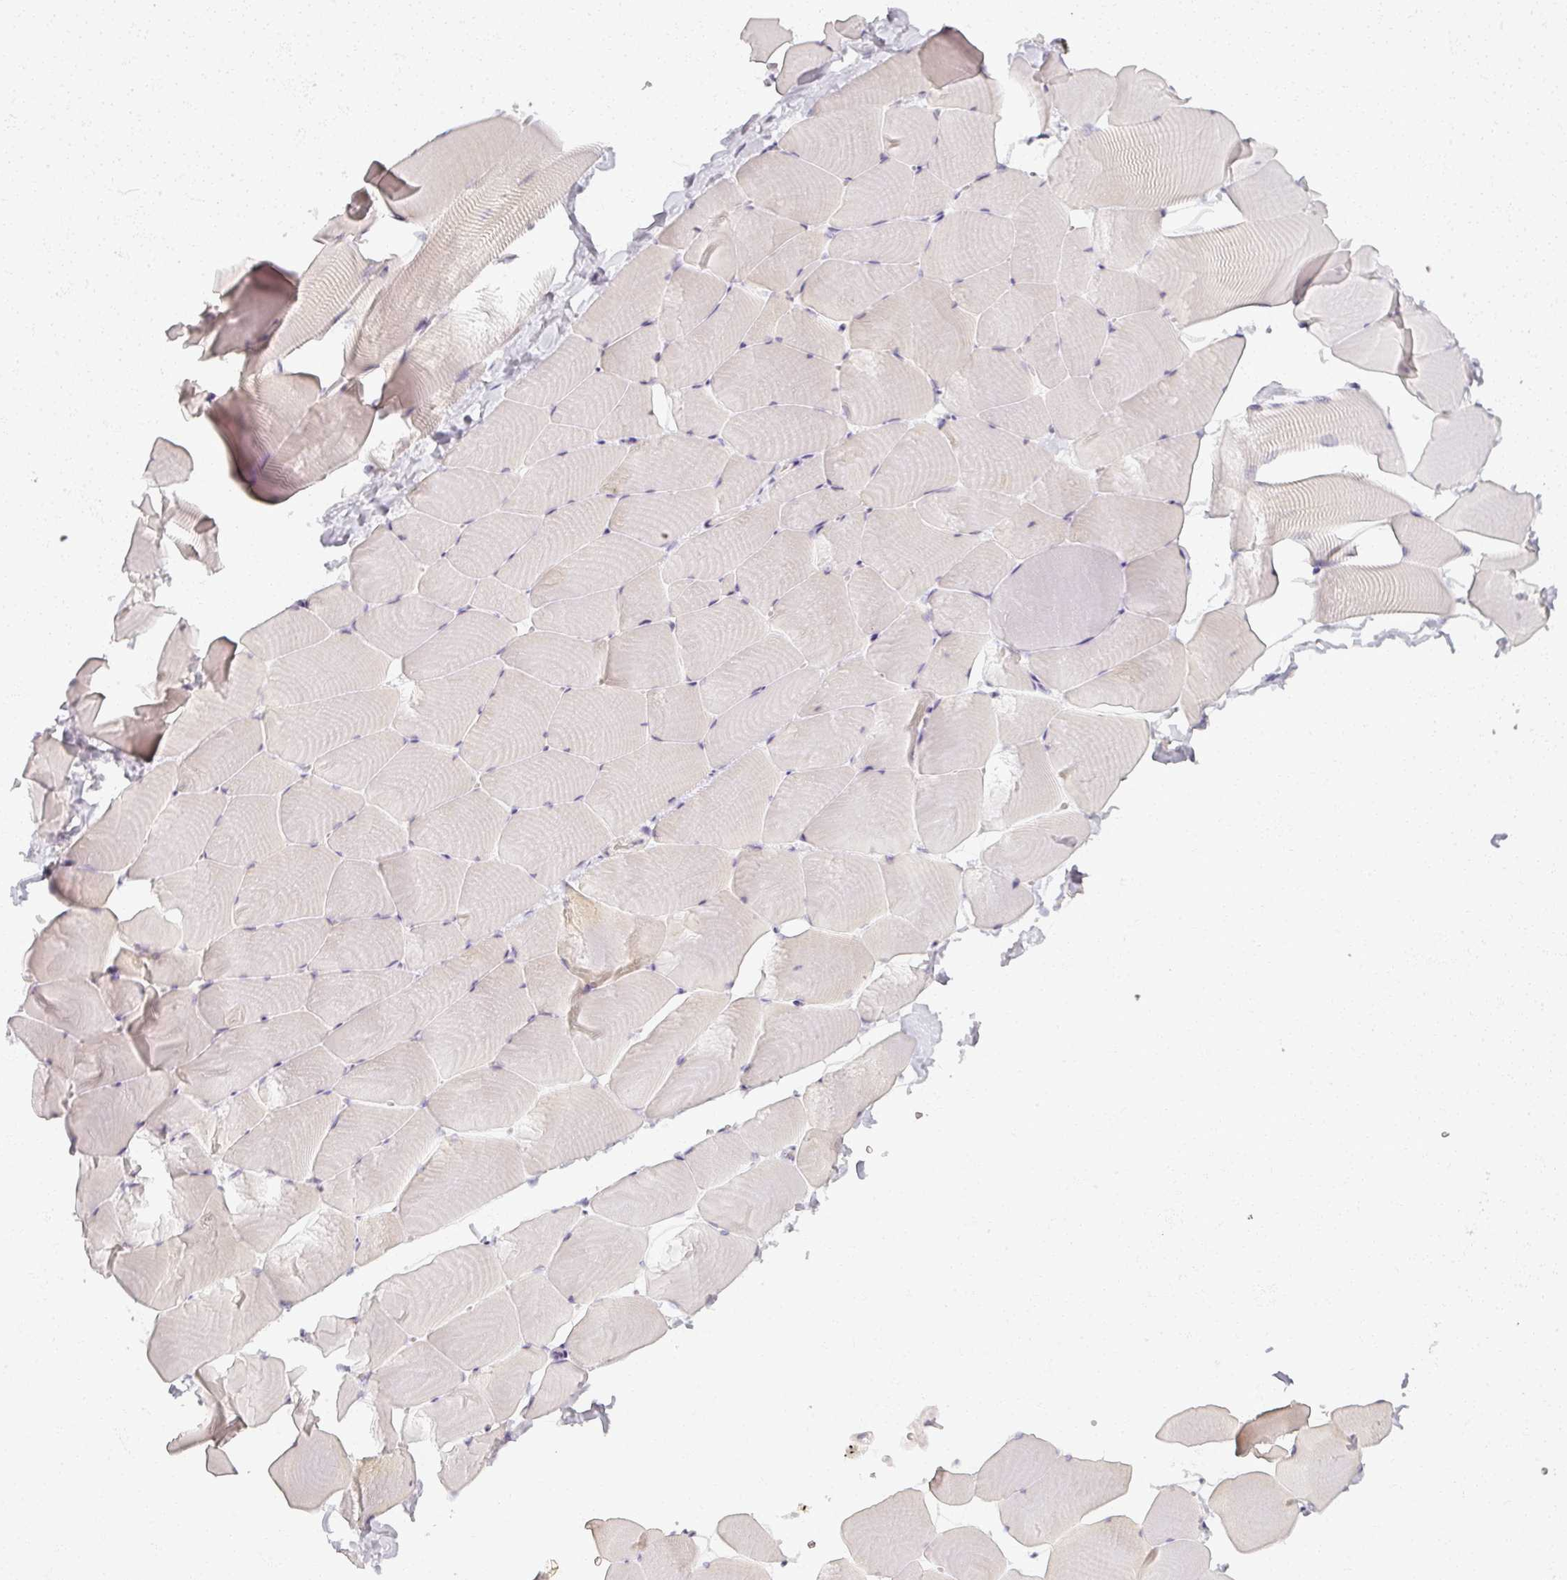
{"staining": {"intensity": "moderate", "quantity": "<25%", "location": "cytoplasmic/membranous"}, "tissue": "skeletal muscle", "cell_type": "Myocytes", "image_type": "normal", "snomed": [{"axis": "morphology", "description": "Normal tissue, NOS"}, {"axis": "topography", "description": "Skeletal muscle"}], "caption": "DAB immunohistochemical staining of normal skeletal muscle shows moderate cytoplasmic/membranous protein staining in about <25% of myocytes.", "gene": "RFPL2", "patient": {"sex": "male", "age": 25}}